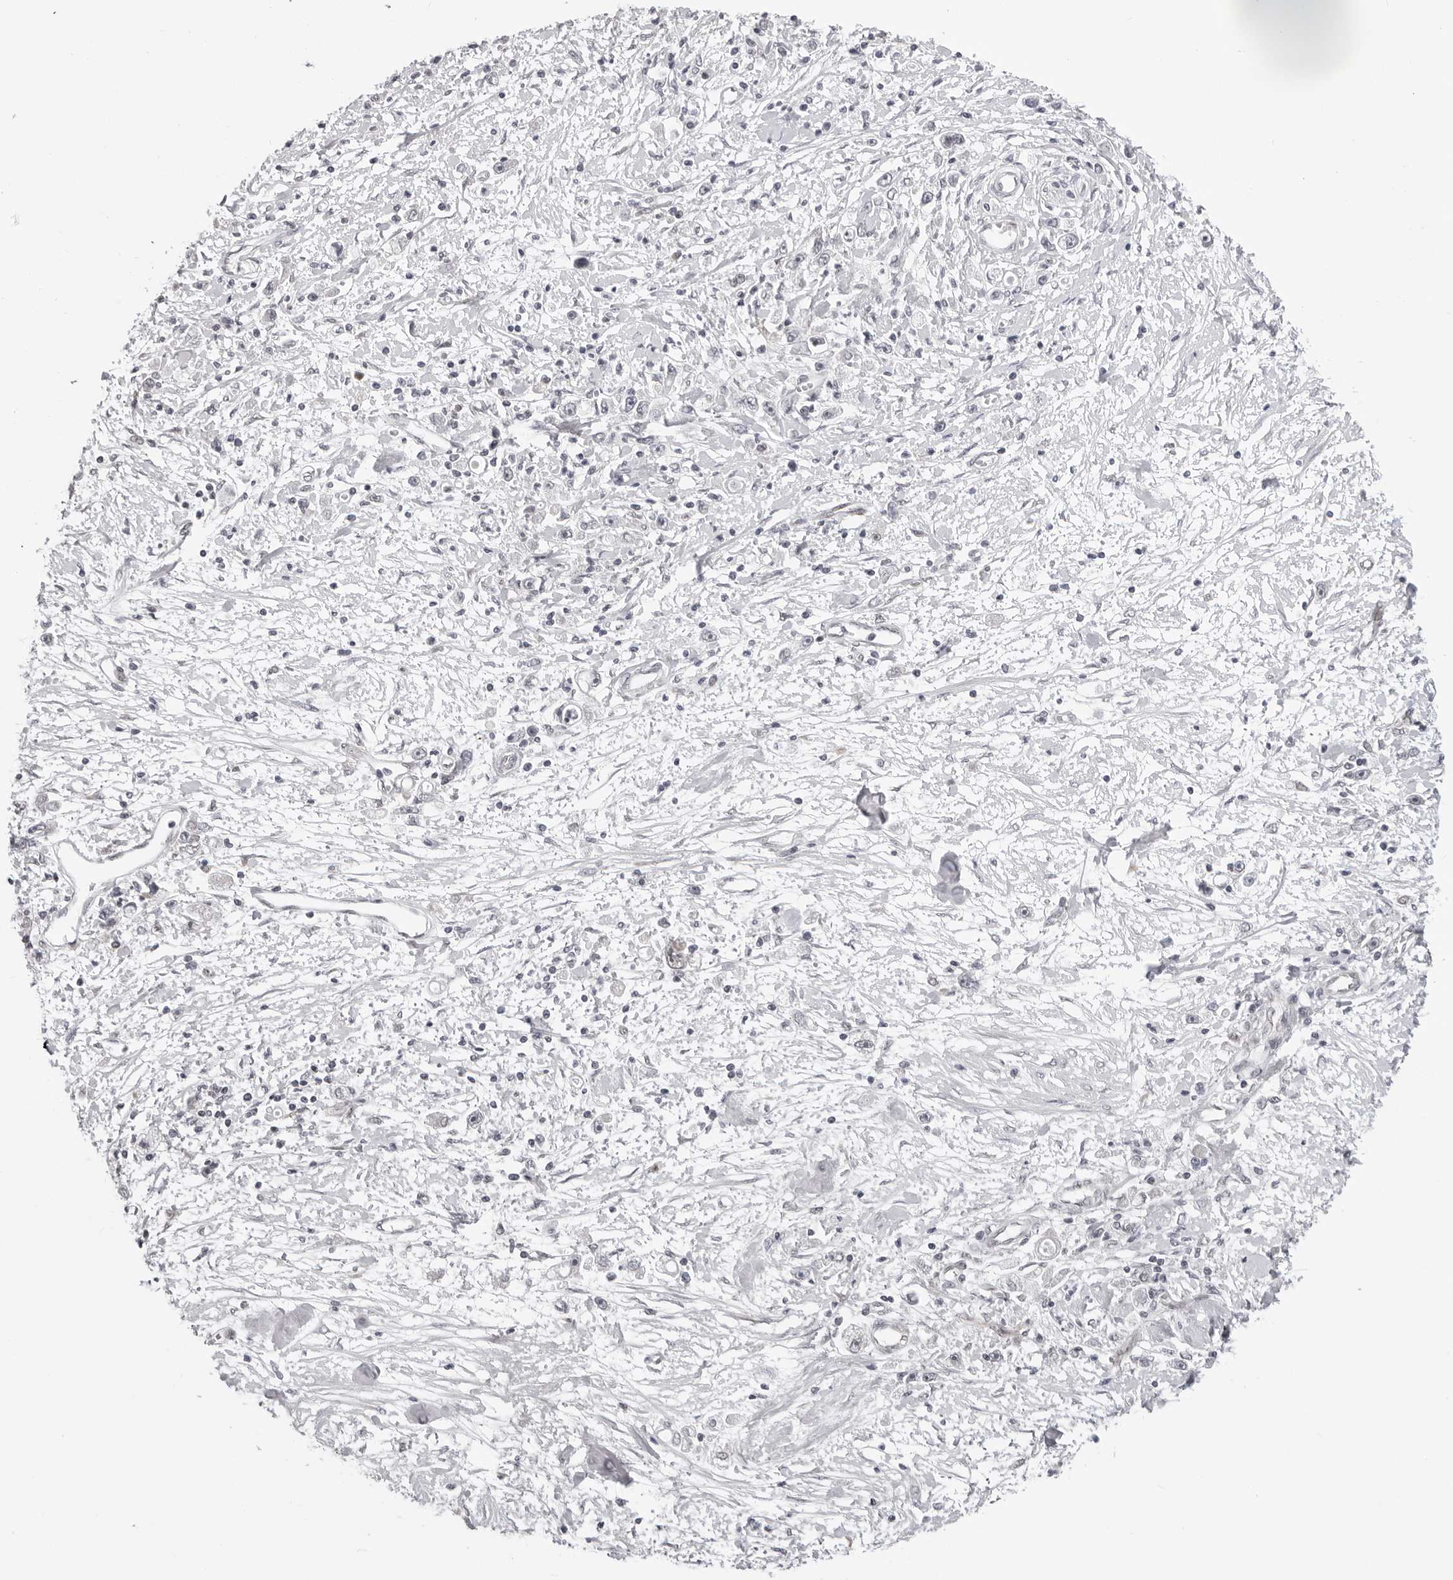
{"staining": {"intensity": "negative", "quantity": "none", "location": "none"}, "tissue": "stomach cancer", "cell_type": "Tumor cells", "image_type": "cancer", "snomed": [{"axis": "morphology", "description": "Adenocarcinoma, NOS"}, {"axis": "topography", "description": "Stomach"}], "caption": "There is no significant expression in tumor cells of stomach cancer (adenocarcinoma).", "gene": "CASP7", "patient": {"sex": "female", "age": 59}}